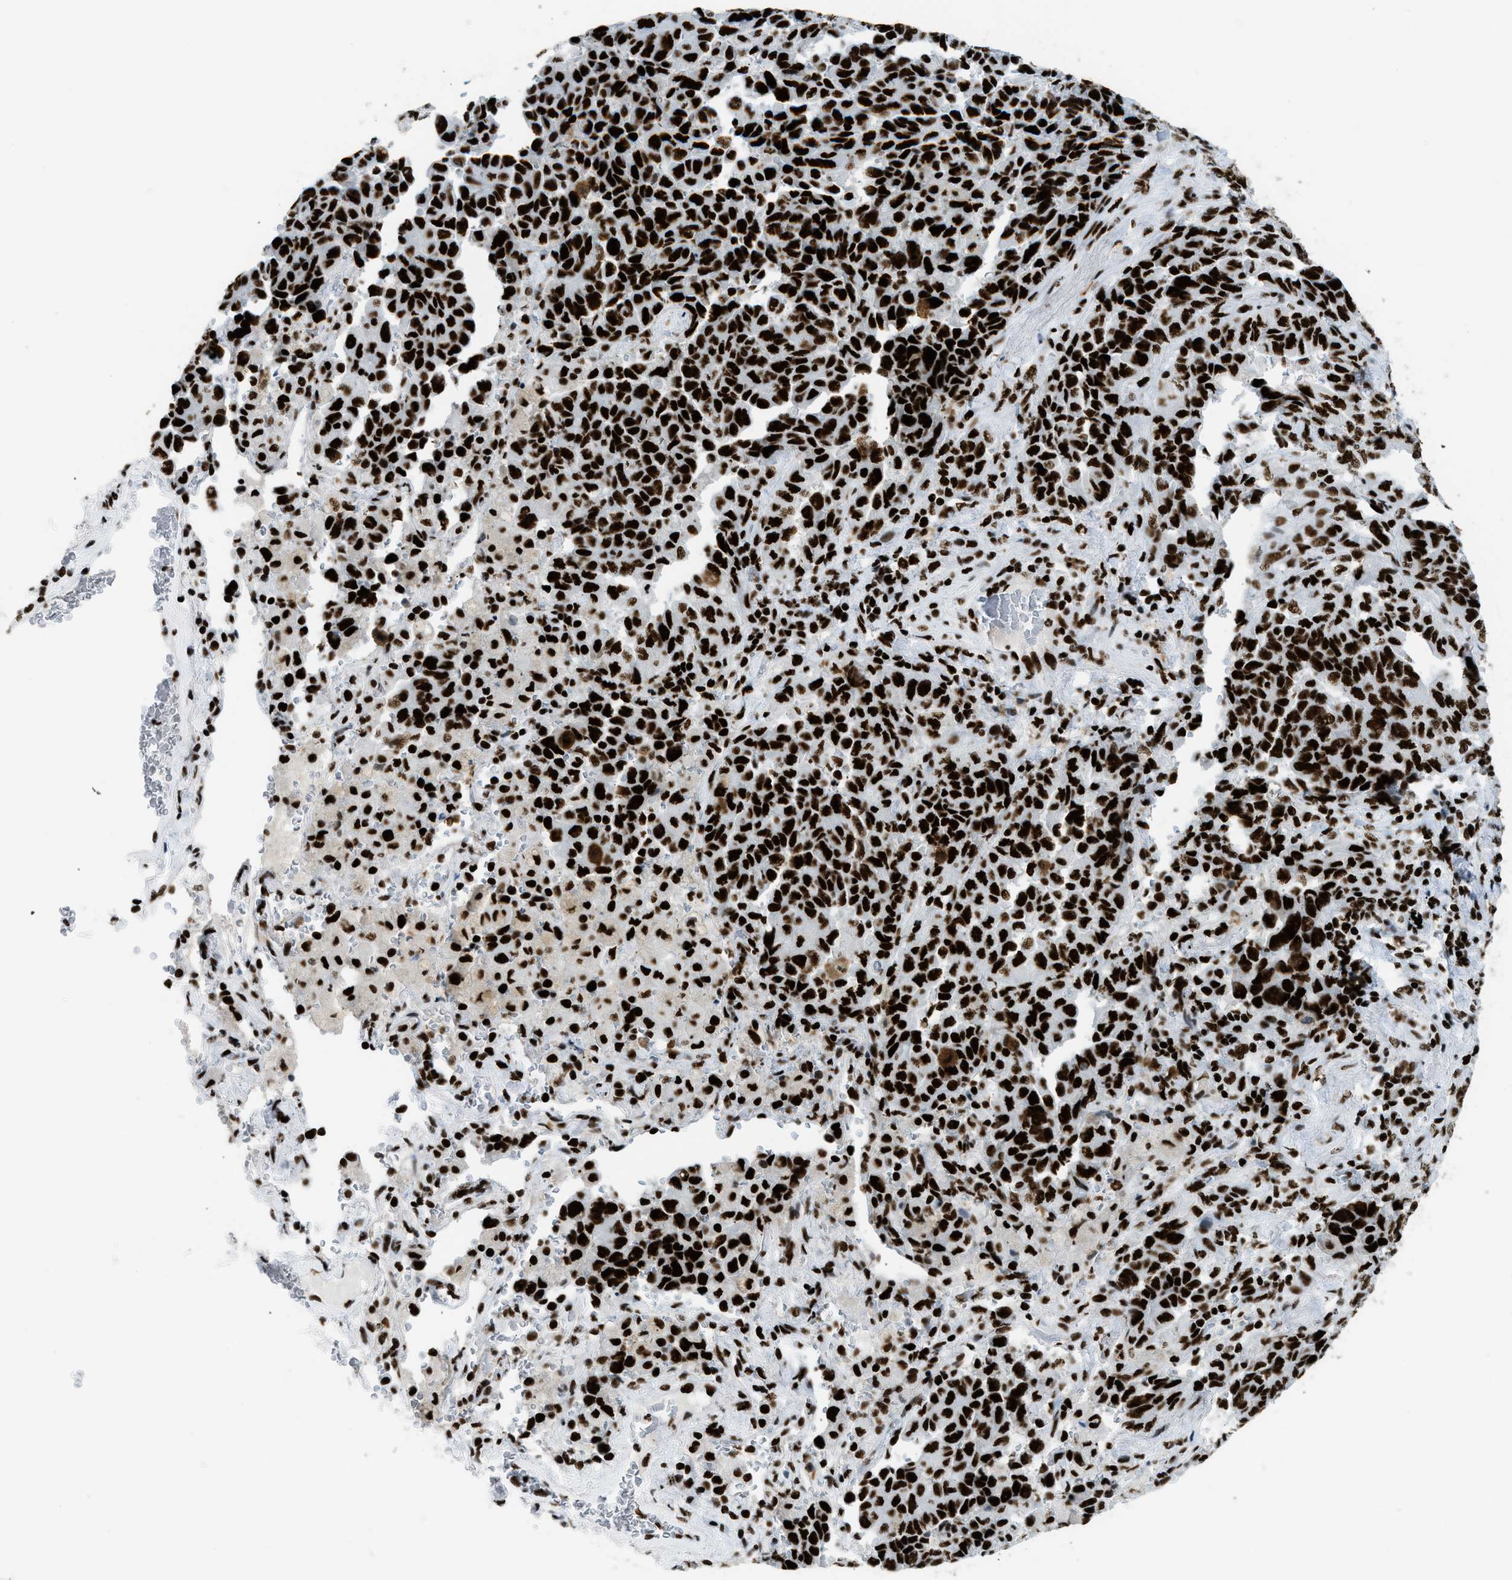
{"staining": {"intensity": "strong", "quantity": ">75%", "location": "nuclear"}, "tissue": "lung cancer", "cell_type": "Tumor cells", "image_type": "cancer", "snomed": [{"axis": "morphology", "description": "Adenocarcinoma, NOS"}, {"axis": "topography", "description": "Lung"}], "caption": "Immunohistochemistry (DAB (3,3'-diaminobenzidine)) staining of lung adenocarcinoma displays strong nuclear protein staining in about >75% of tumor cells. The protein of interest is stained brown, and the nuclei are stained in blue (DAB (3,3'-diaminobenzidine) IHC with brightfield microscopy, high magnification).", "gene": "PIF1", "patient": {"sex": "female", "age": 51}}